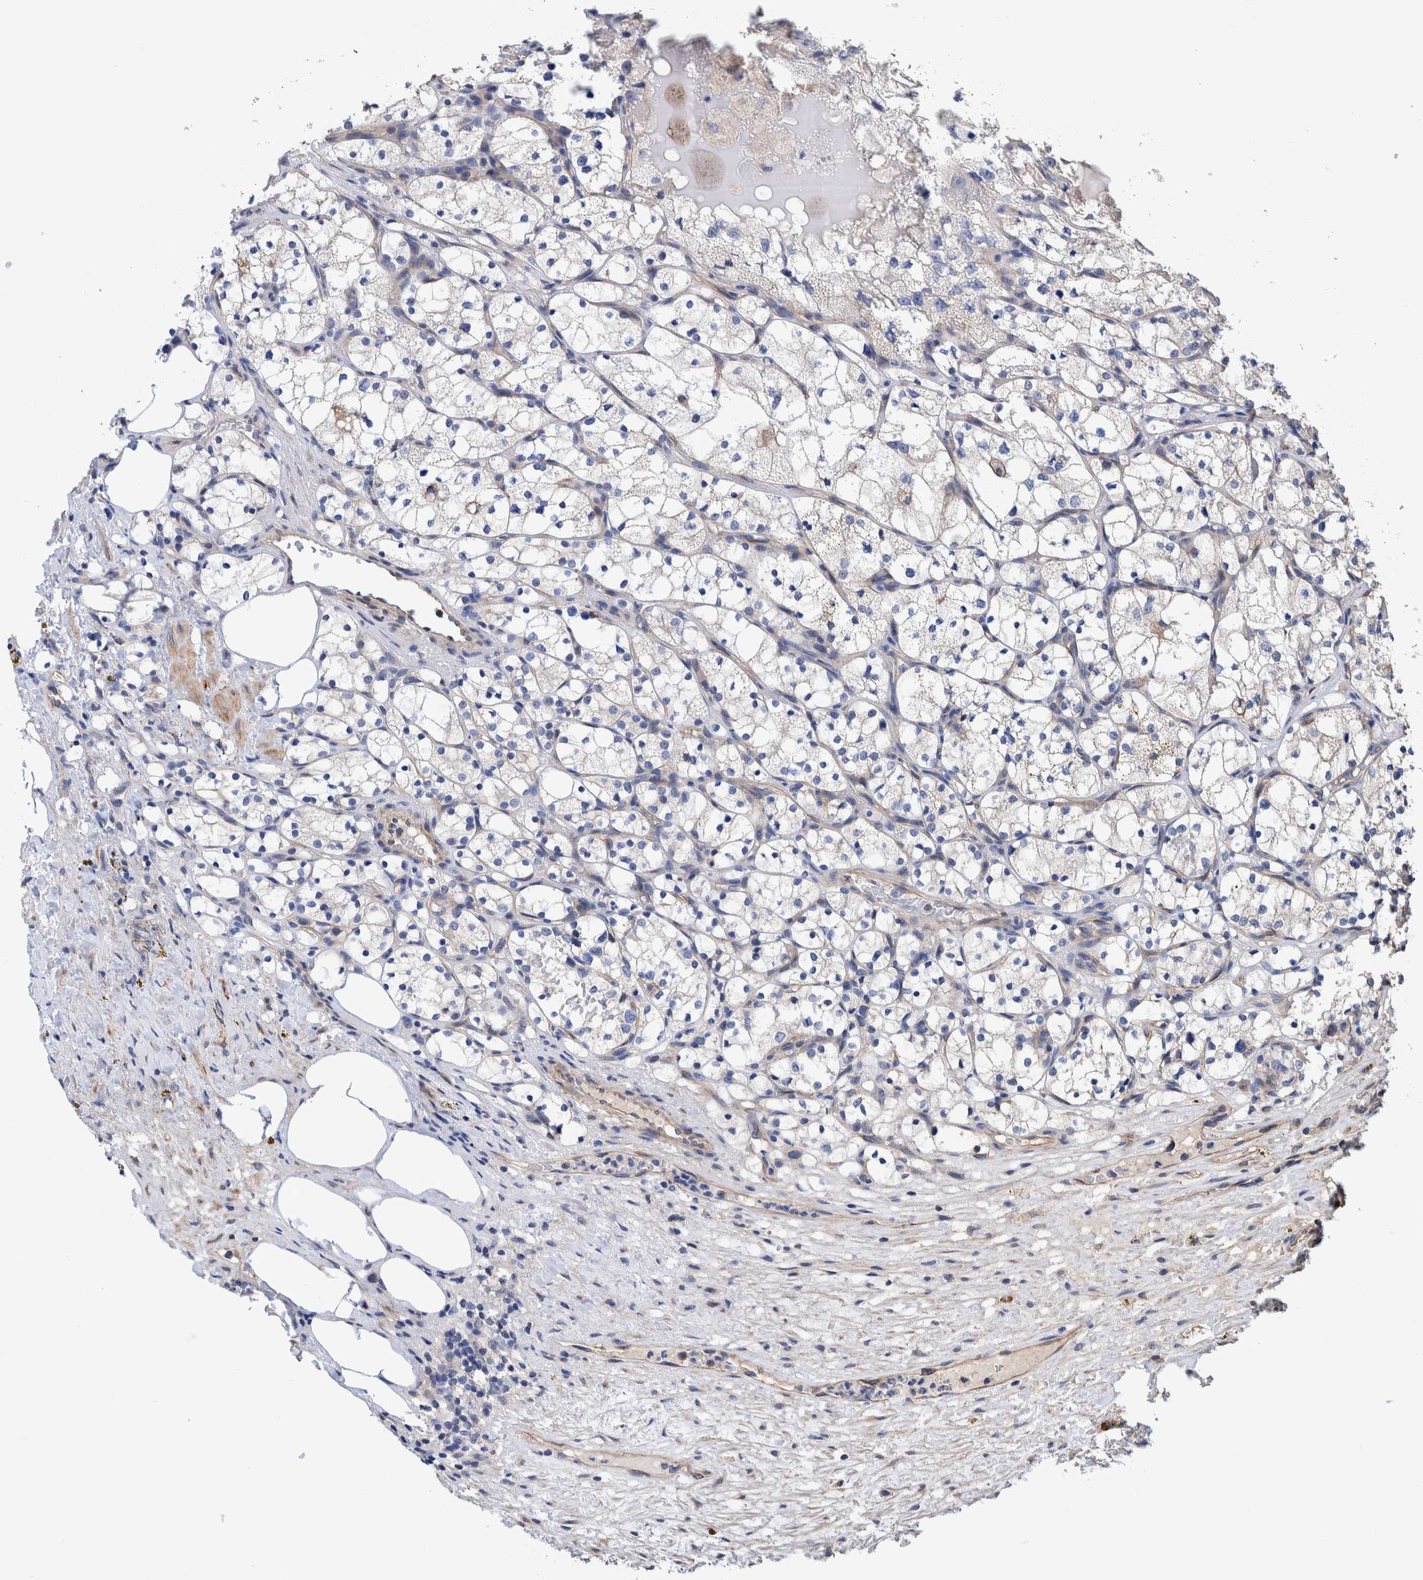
{"staining": {"intensity": "negative", "quantity": "none", "location": "none"}, "tissue": "renal cancer", "cell_type": "Tumor cells", "image_type": "cancer", "snomed": [{"axis": "morphology", "description": "Adenocarcinoma, NOS"}, {"axis": "topography", "description": "Kidney"}], "caption": "The histopathology image reveals no significant expression in tumor cells of renal cancer (adenocarcinoma). The staining was performed using DAB (3,3'-diaminobenzidine) to visualize the protein expression in brown, while the nuclei were stained in blue with hematoxylin (Magnification: 20x).", "gene": "SLC45A4", "patient": {"sex": "female", "age": 69}}